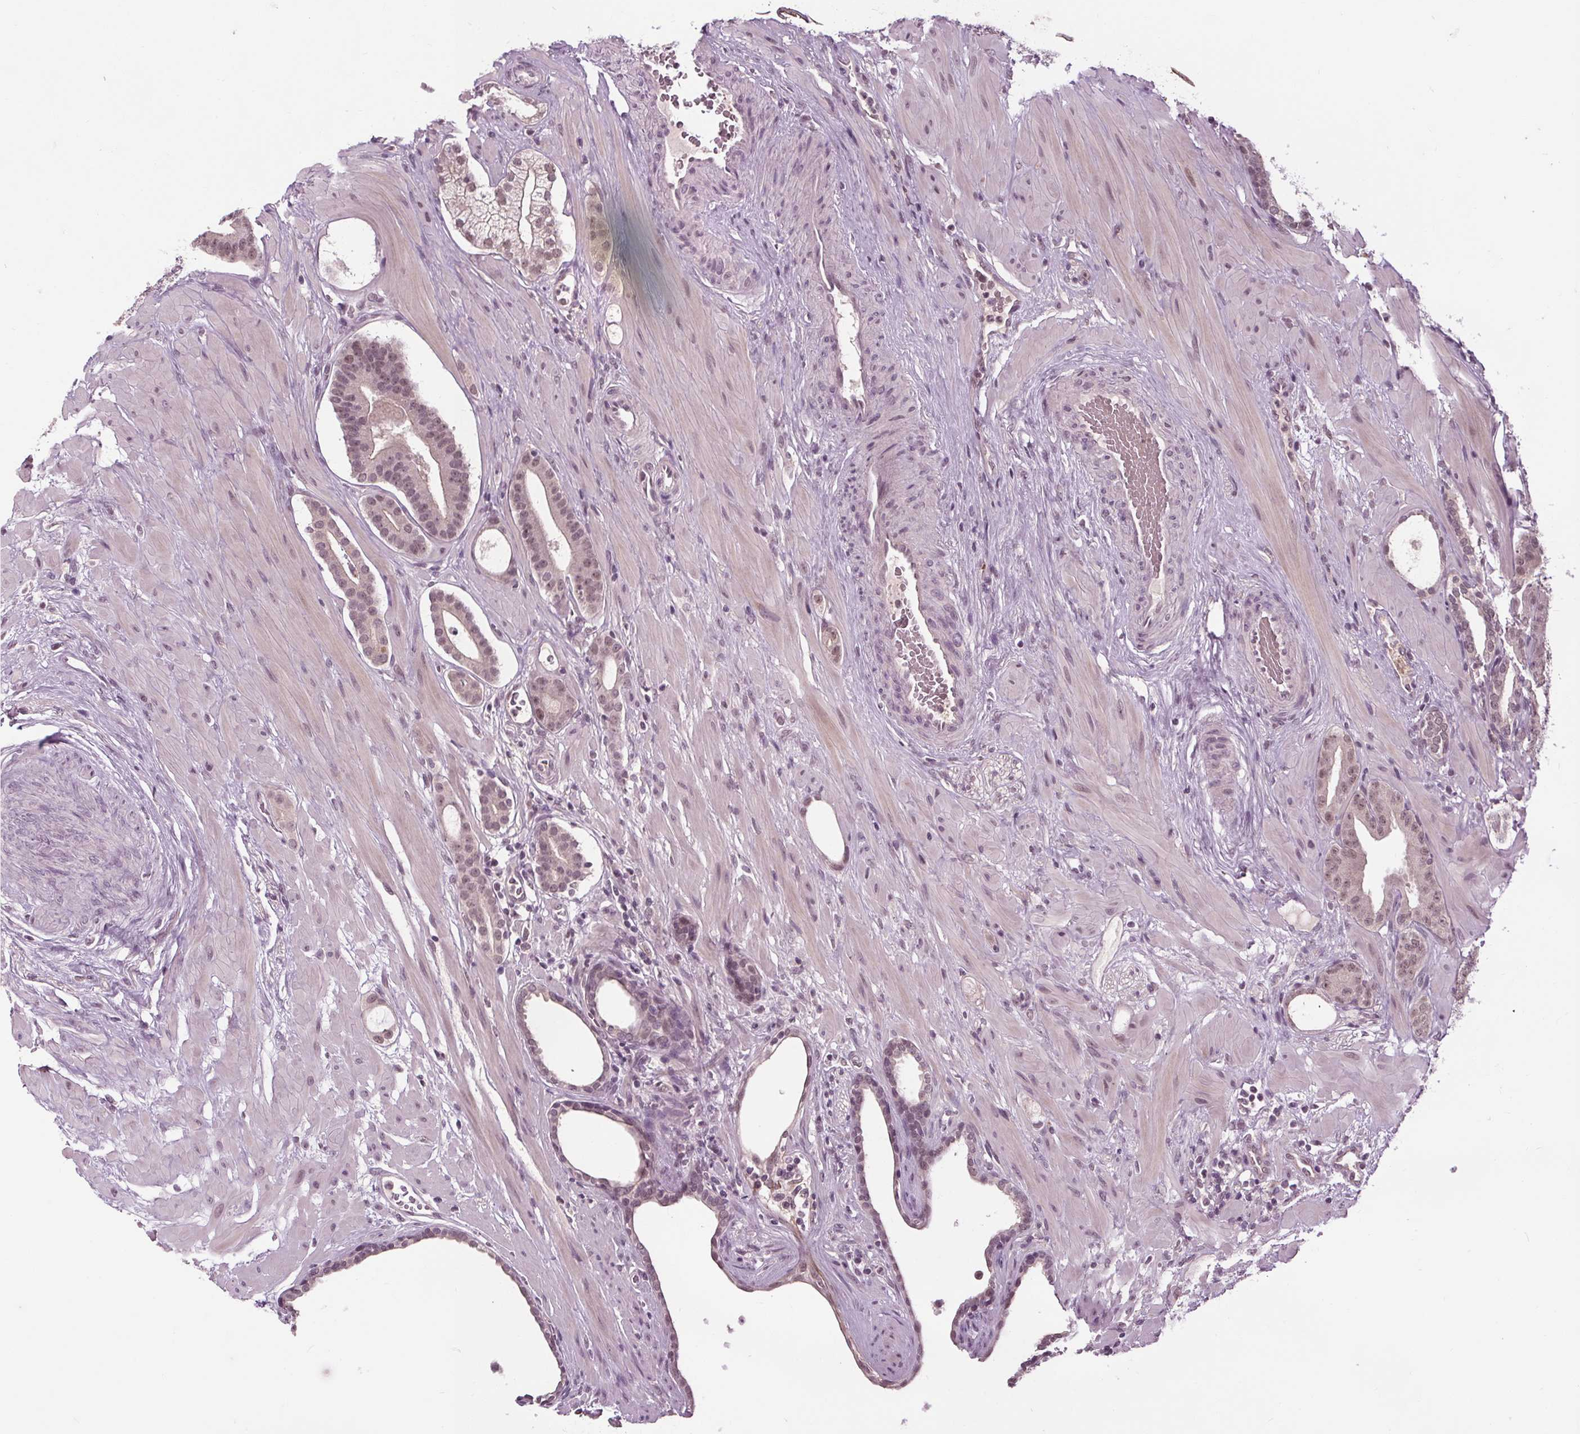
{"staining": {"intensity": "weak", "quantity": "25%-75%", "location": "nuclear"}, "tissue": "prostate cancer", "cell_type": "Tumor cells", "image_type": "cancer", "snomed": [{"axis": "morphology", "description": "Adenocarcinoma, Low grade"}, {"axis": "topography", "description": "Prostate"}], "caption": "Prostate cancer tissue displays weak nuclear staining in about 25%-75% of tumor cells, visualized by immunohistochemistry.", "gene": "MED6", "patient": {"sex": "male", "age": 57}}